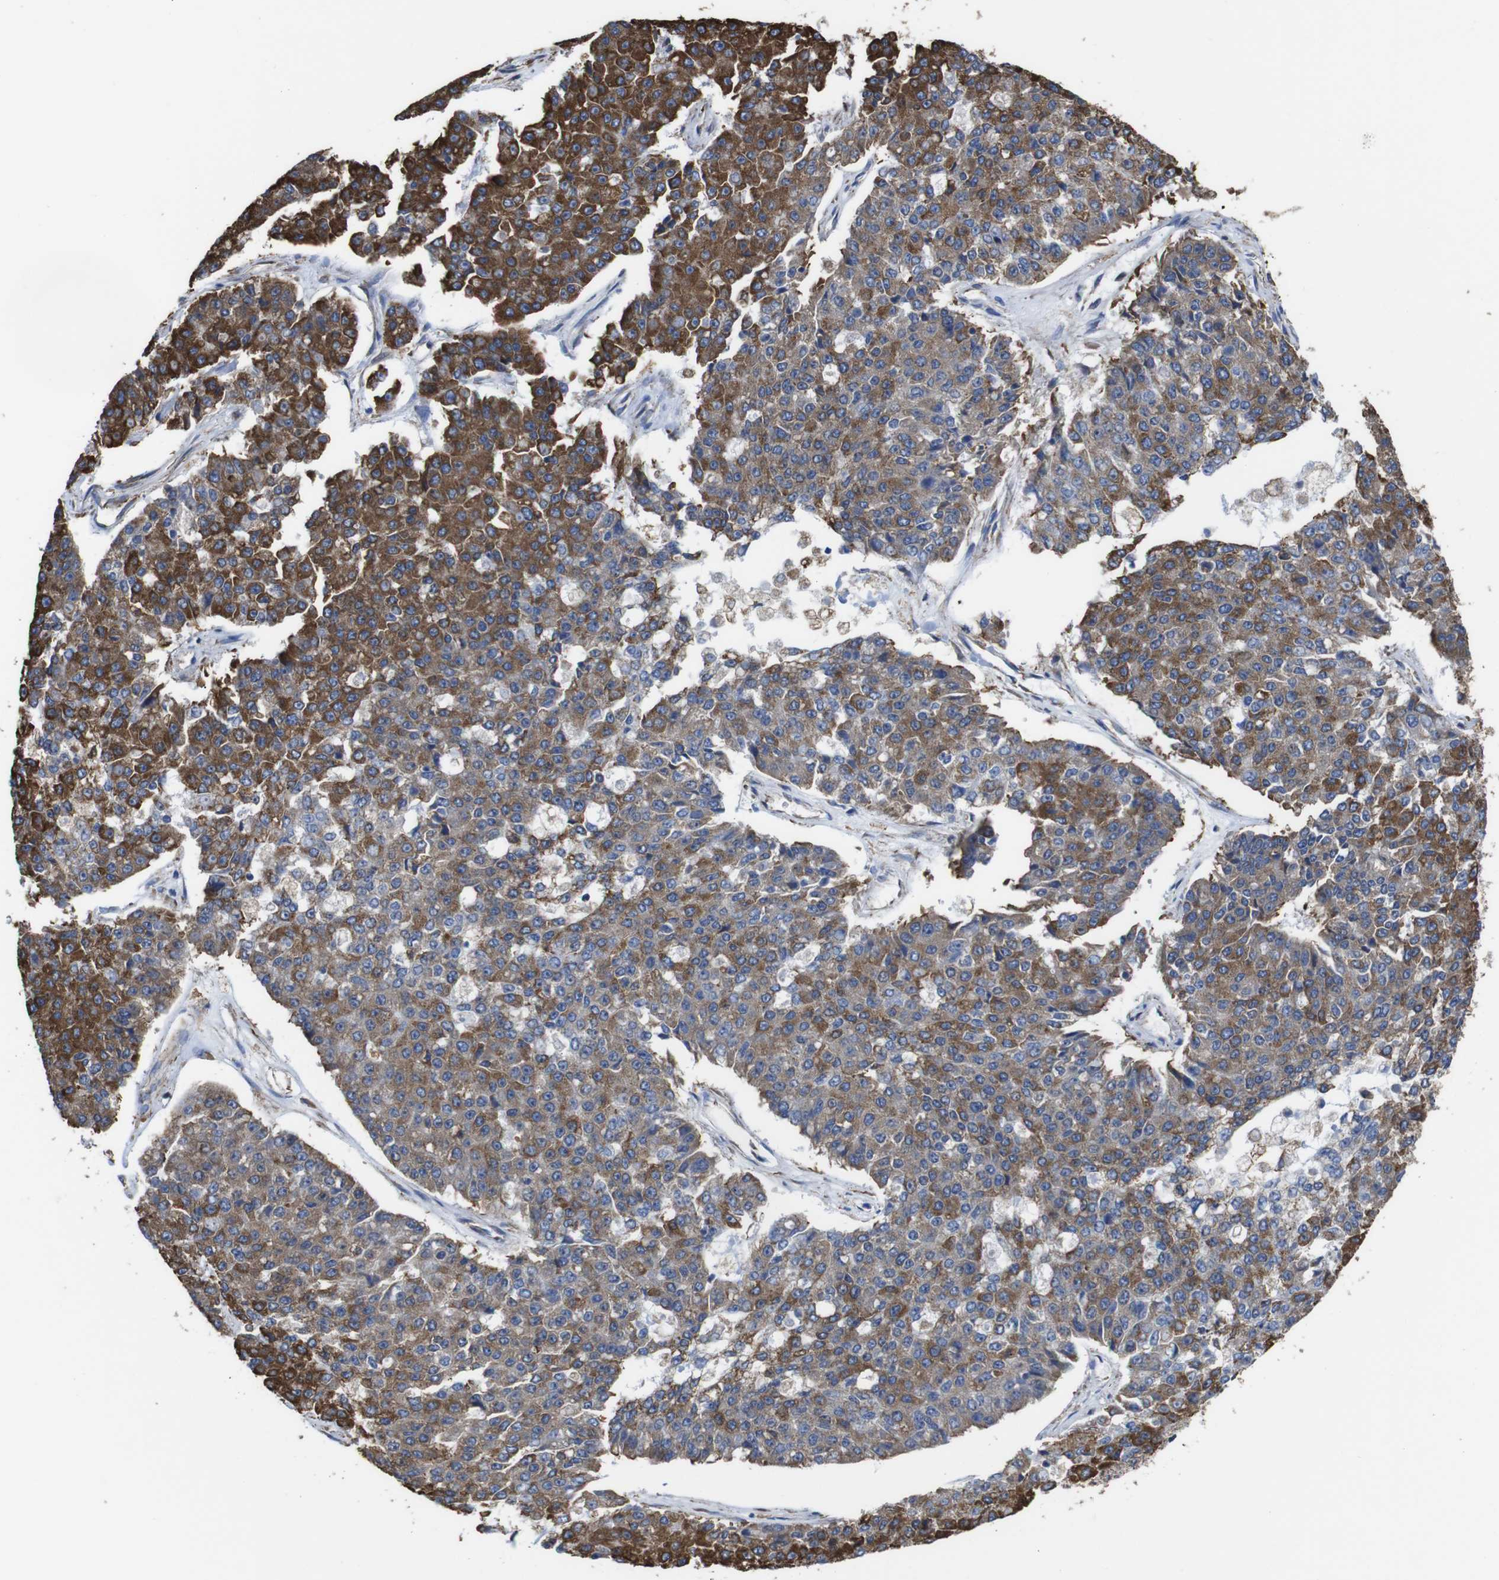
{"staining": {"intensity": "moderate", "quantity": ">75%", "location": "cytoplasmic/membranous"}, "tissue": "pancreatic cancer", "cell_type": "Tumor cells", "image_type": "cancer", "snomed": [{"axis": "morphology", "description": "Adenocarcinoma, NOS"}, {"axis": "topography", "description": "Pancreas"}], "caption": "The histopathology image shows immunohistochemical staining of pancreatic adenocarcinoma. There is moderate cytoplasmic/membranous staining is seen in about >75% of tumor cells. (brown staining indicates protein expression, while blue staining denotes nuclei).", "gene": "PPIB", "patient": {"sex": "male", "age": 50}}